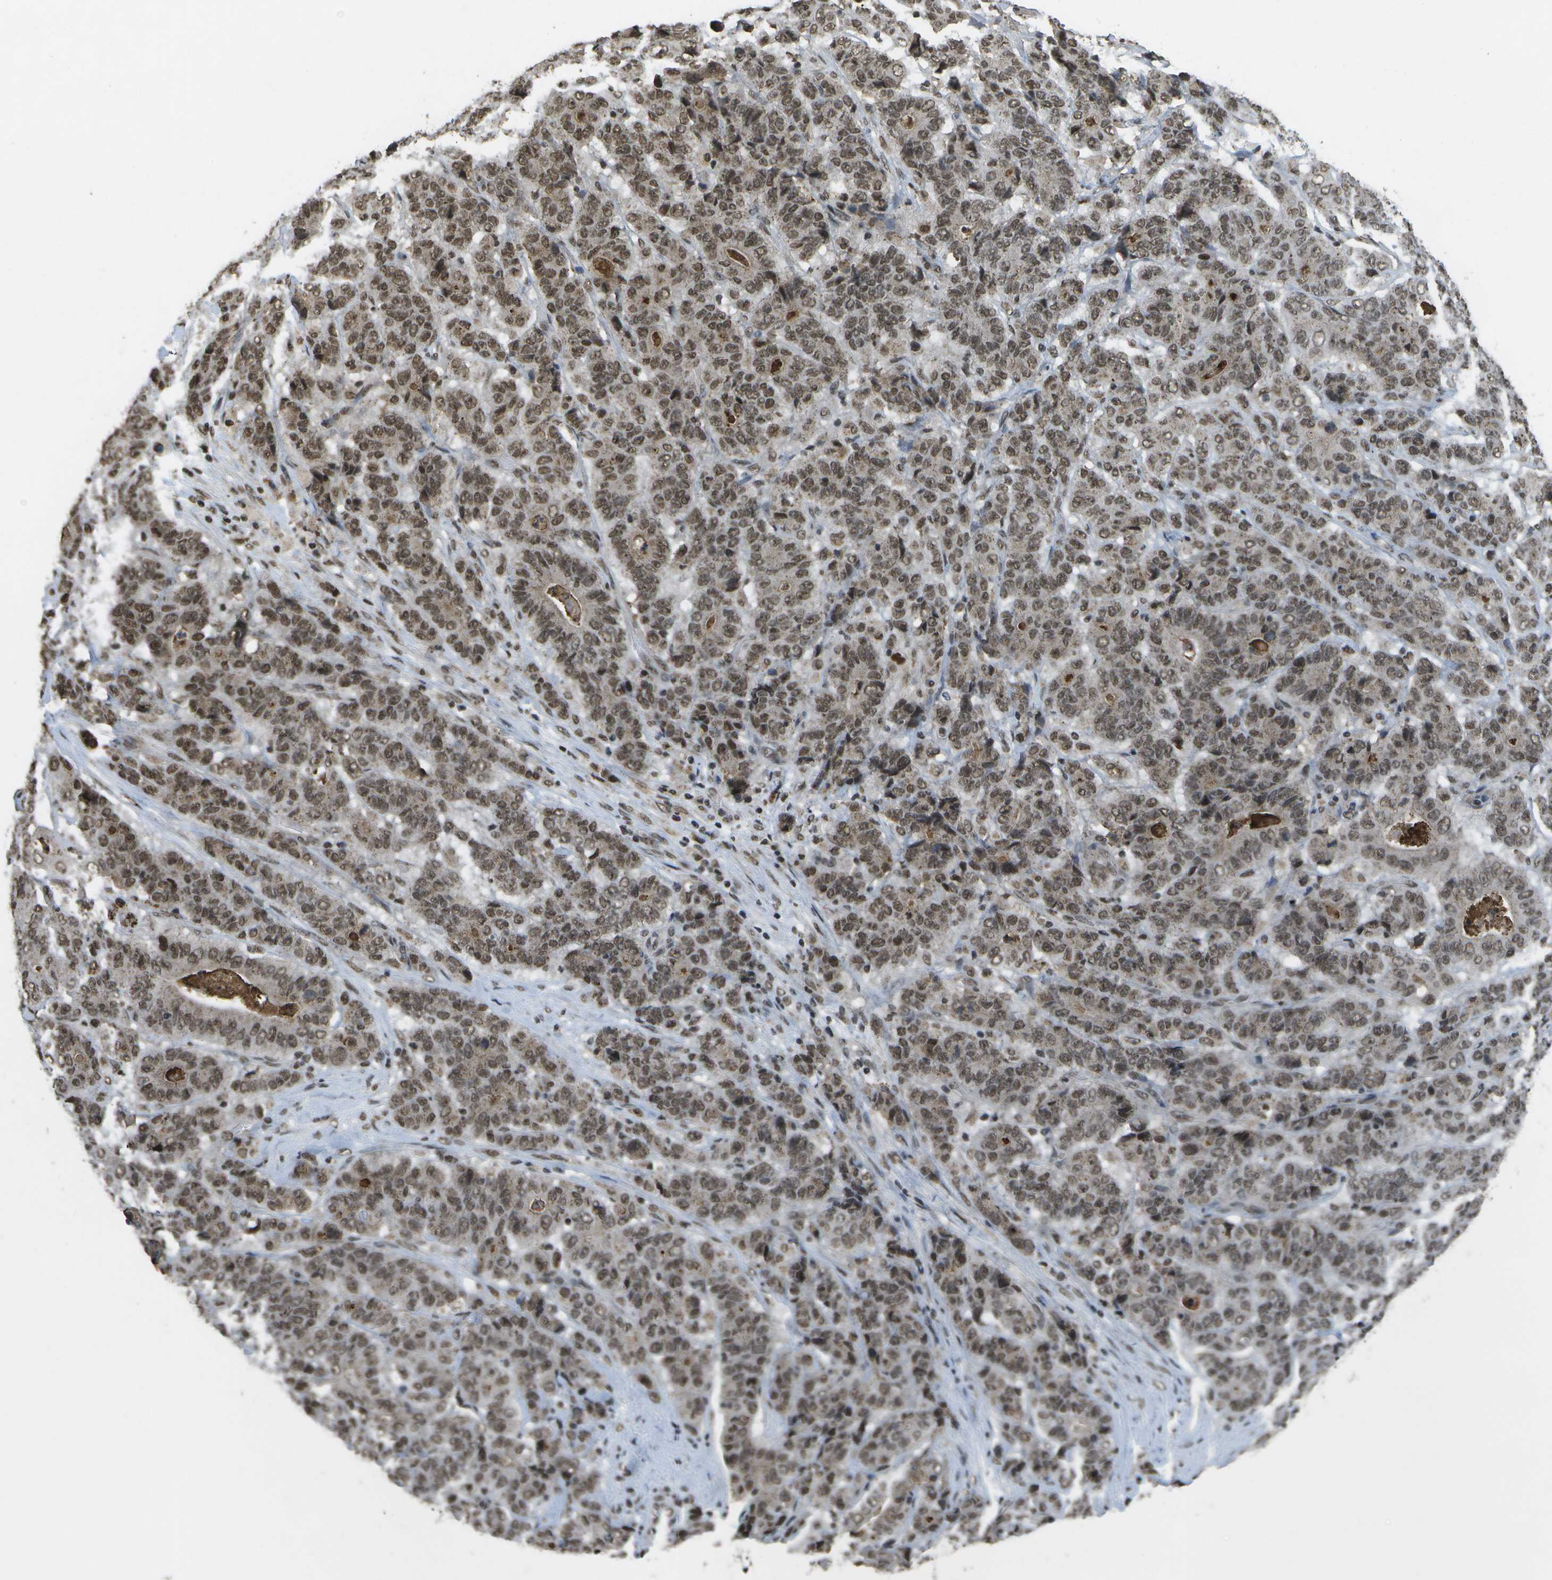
{"staining": {"intensity": "moderate", "quantity": ">75%", "location": "nuclear"}, "tissue": "stomach cancer", "cell_type": "Tumor cells", "image_type": "cancer", "snomed": [{"axis": "morphology", "description": "Adenocarcinoma, NOS"}, {"axis": "topography", "description": "Stomach"}], "caption": "Immunohistochemical staining of human adenocarcinoma (stomach) shows moderate nuclear protein staining in approximately >75% of tumor cells. (IHC, brightfield microscopy, high magnification).", "gene": "SPEN", "patient": {"sex": "female", "age": 73}}